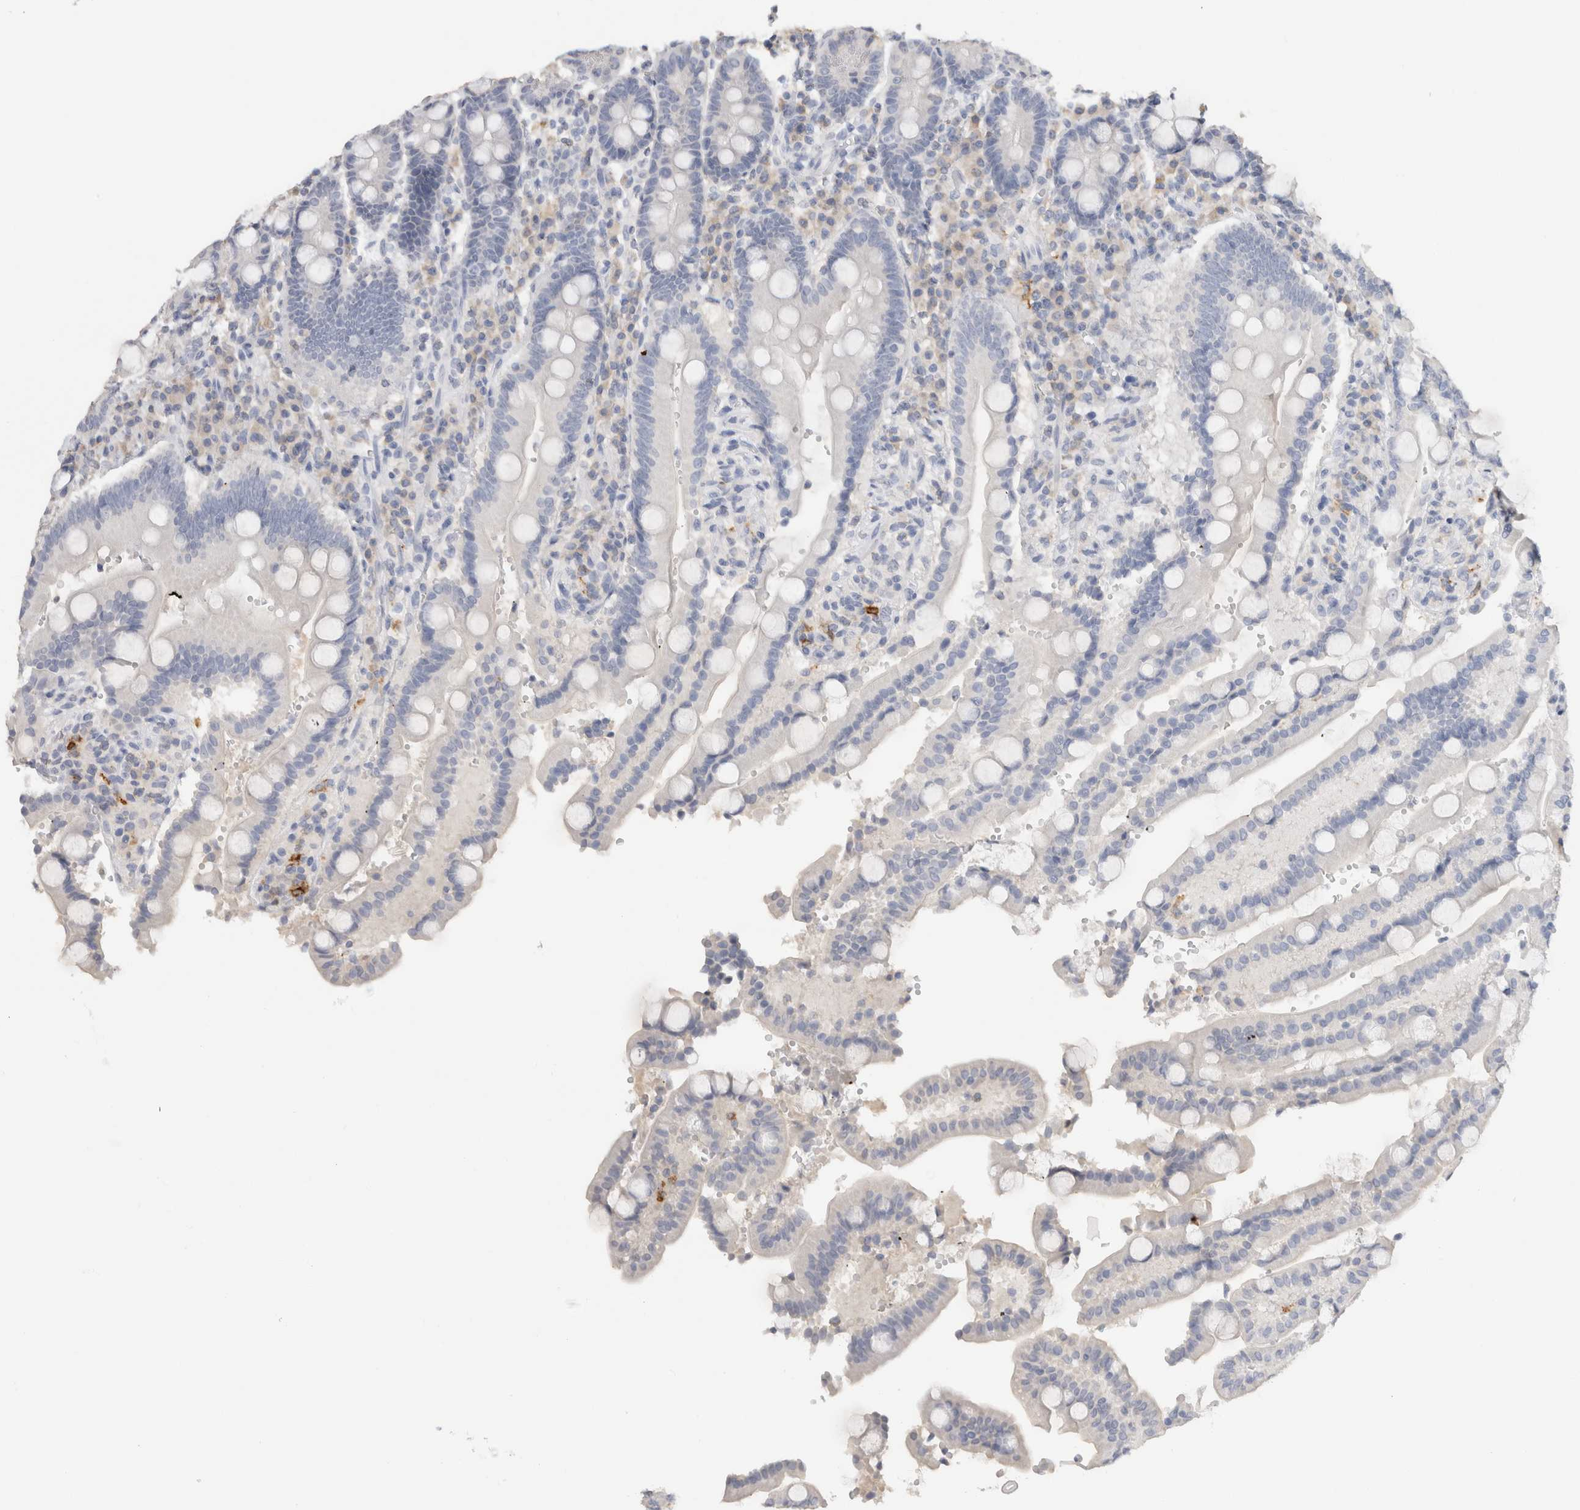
{"staining": {"intensity": "negative", "quantity": "none", "location": "none"}, "tissue": "duodenum", "cell_type": "Glandular cells", "image_type": "normal", "snomed": [{"axis": "morphology", "description": "Normal tissue, NOS"}, {"axis": "topography", "description": "Small intestine, NOS"}], "caption": "High power microscopy micrograph of an immunohistochemistry (IHC) image of unremarkable duodenum, revealing no significant positivity in glandular cells. The staining was performed using DAB (3,3'-diaminobenzidine) to visualize the protein expression in brown, while the nuclei were stained in blue with hematoxylin (Magnification: 20x).", "gene": "LAMP3", "patient": {"sex": "female", "age": 71}}